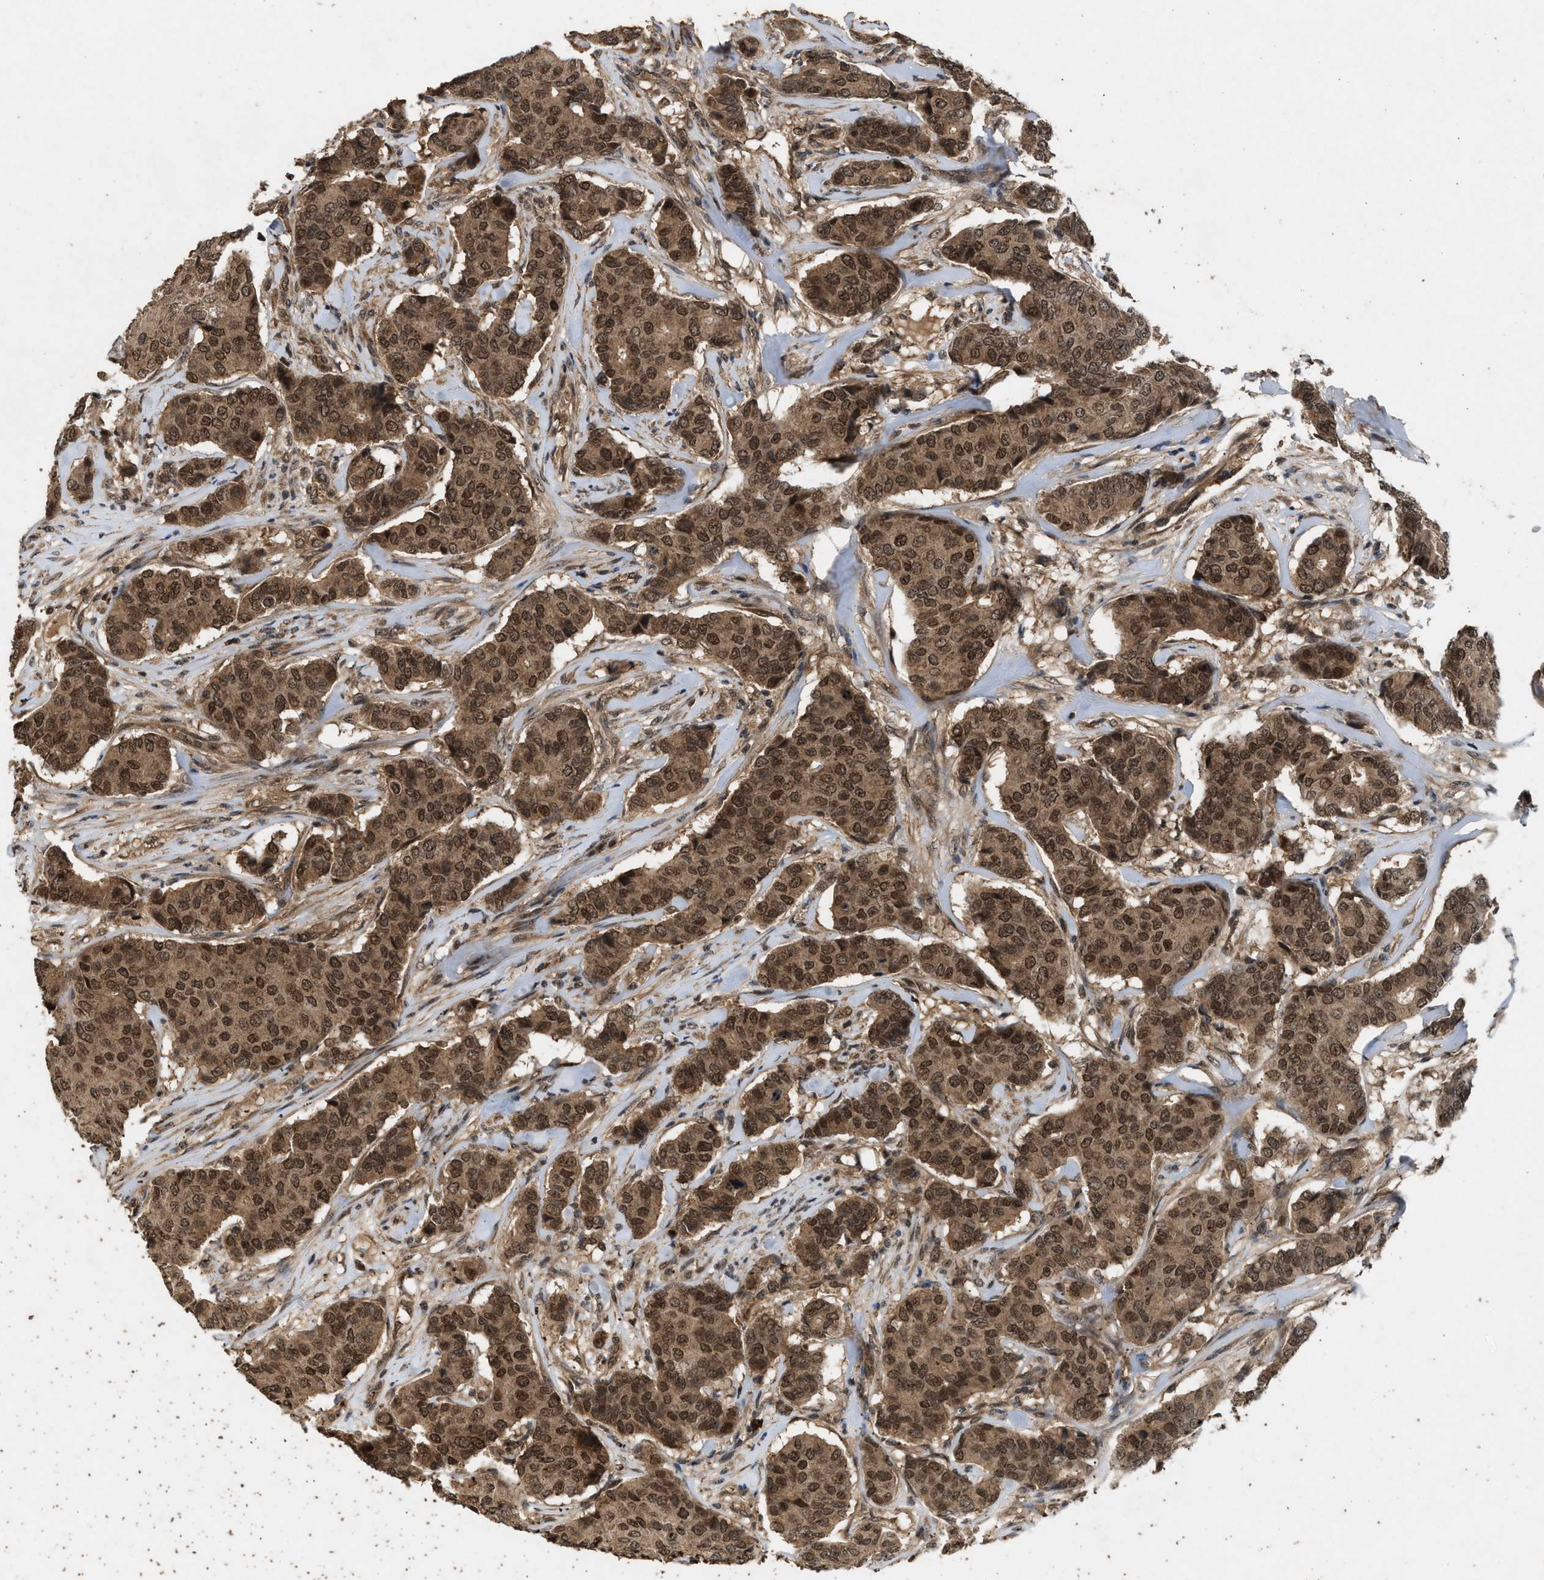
{"staining": {"intensity": "moderate", "quantity": ">75%", "location": "cytoplasmic/membranous,nuclear"}, "tissue": "breast cancer", "cell_type": "Tumor cells", "image_type": "cancer", "snomed": [{"axis": "morphology", "description": "Duct carcinoma"}, {"axis": "topography", "description": "Breast"}], "caption": "Brown immunohistochemical staining in human breast cancer (invasive ductal carcinoma) reveals moderate cytoplasmic/membranous and nuclear expression in about >75% of tumor cells. Nuclei are stained in blue.", "gene": "RUSC2", "patient": {"sex": "female", "age": 75}}